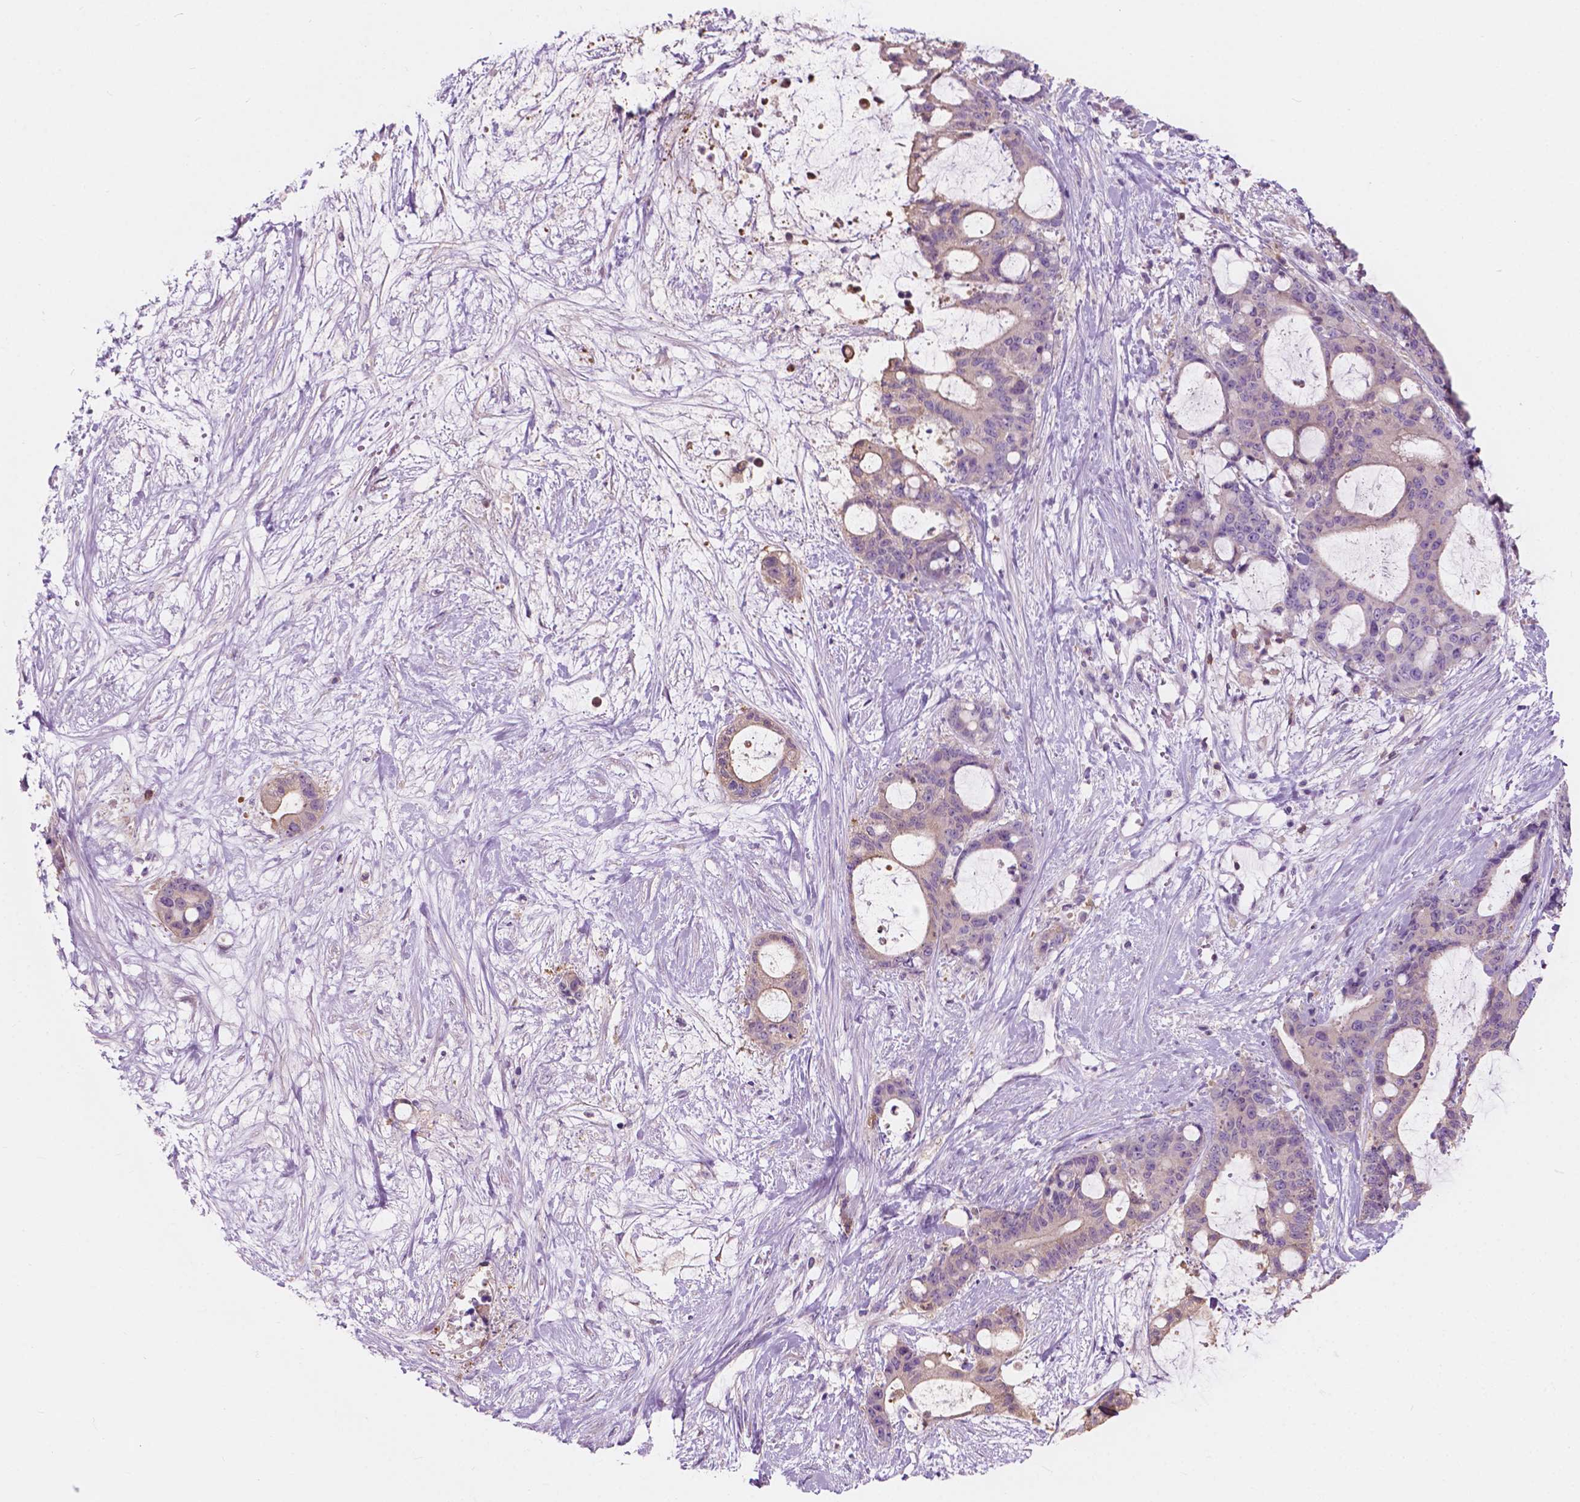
{"staining": {"intensity": "negative", "quantity": "none", "location": "none"}, "tissue": "liver cancer", "cell_type": "Tumor cells", "image_type": "cancer", "snomed": [{"axis": "morphology", "description": "Normal tissue, NOS"}, {"axis": "morphology", "description": "Cholangiocarcinoma"}, {"axis": "topography", "description": "Liver"}, {"axis": "topography", "description": "Peripheral nerve tissue"}], "caption": "Liver cancer was stained to show a protein in brown. There is no significant positivity in tumor cells. Nuclei are stained in blue.", "gene": "SEMA4A", "patient": {"sex": "female", "age": 73}}